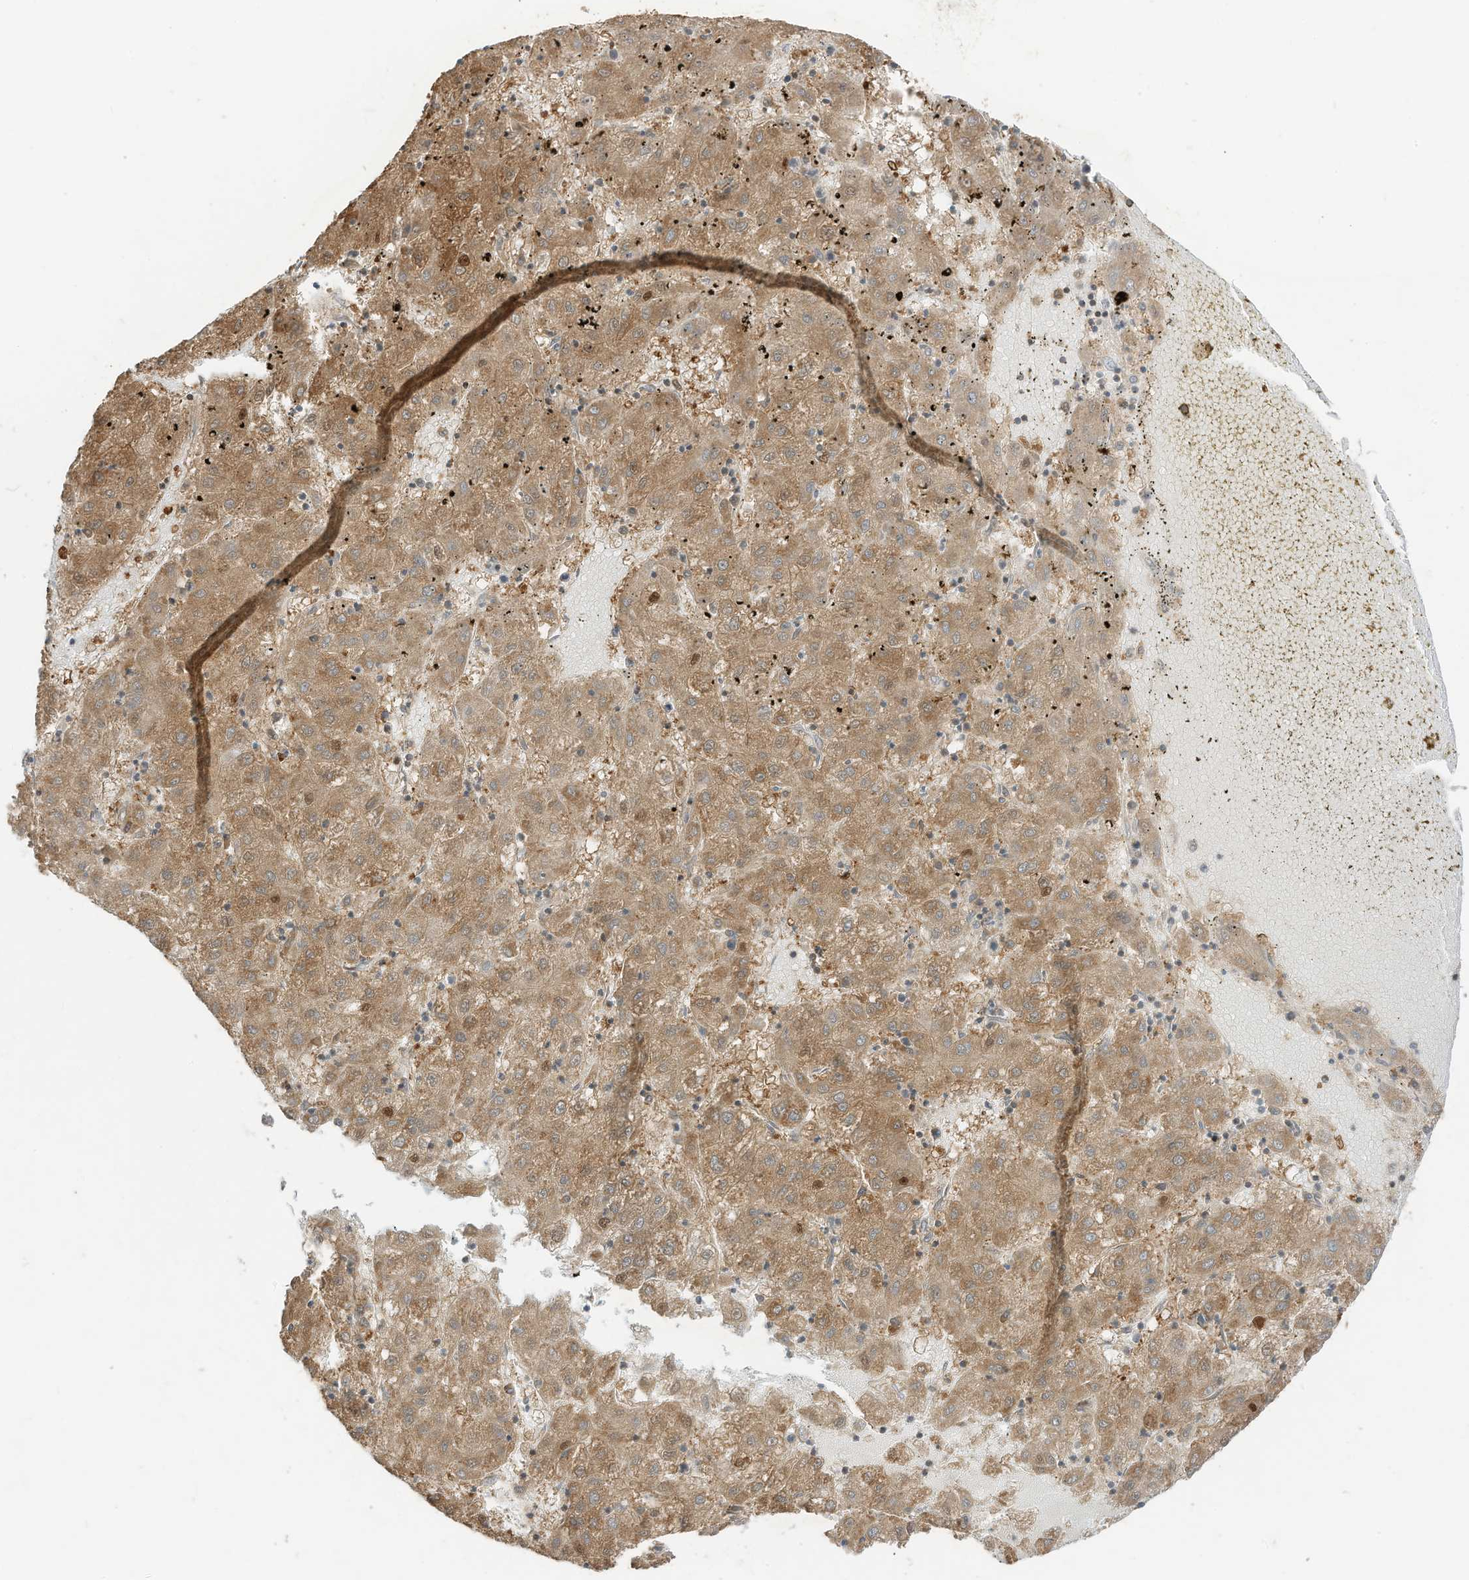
{"staining": {"intensity": "moderate", "quantity": ">75%", "location": "cytoplasmic/membranous"}, "tissue": "liver cancer", "cell_type": "Tumor cells", "image_type": "cancer", "snomed": [{"axis": "morphology", "description": "Carcinoma, Hepatocellular, NOS"}, {"axis": "topography", "description": "Liver"}], "caption": "Moderate cytoplasmic/membranous protein staining is seen in approximately >75% of tumor cells in hepatocellular carcinoma (liver).", "gene": "SLC25A12", "patient": {"sex": "male", "age": 72}}